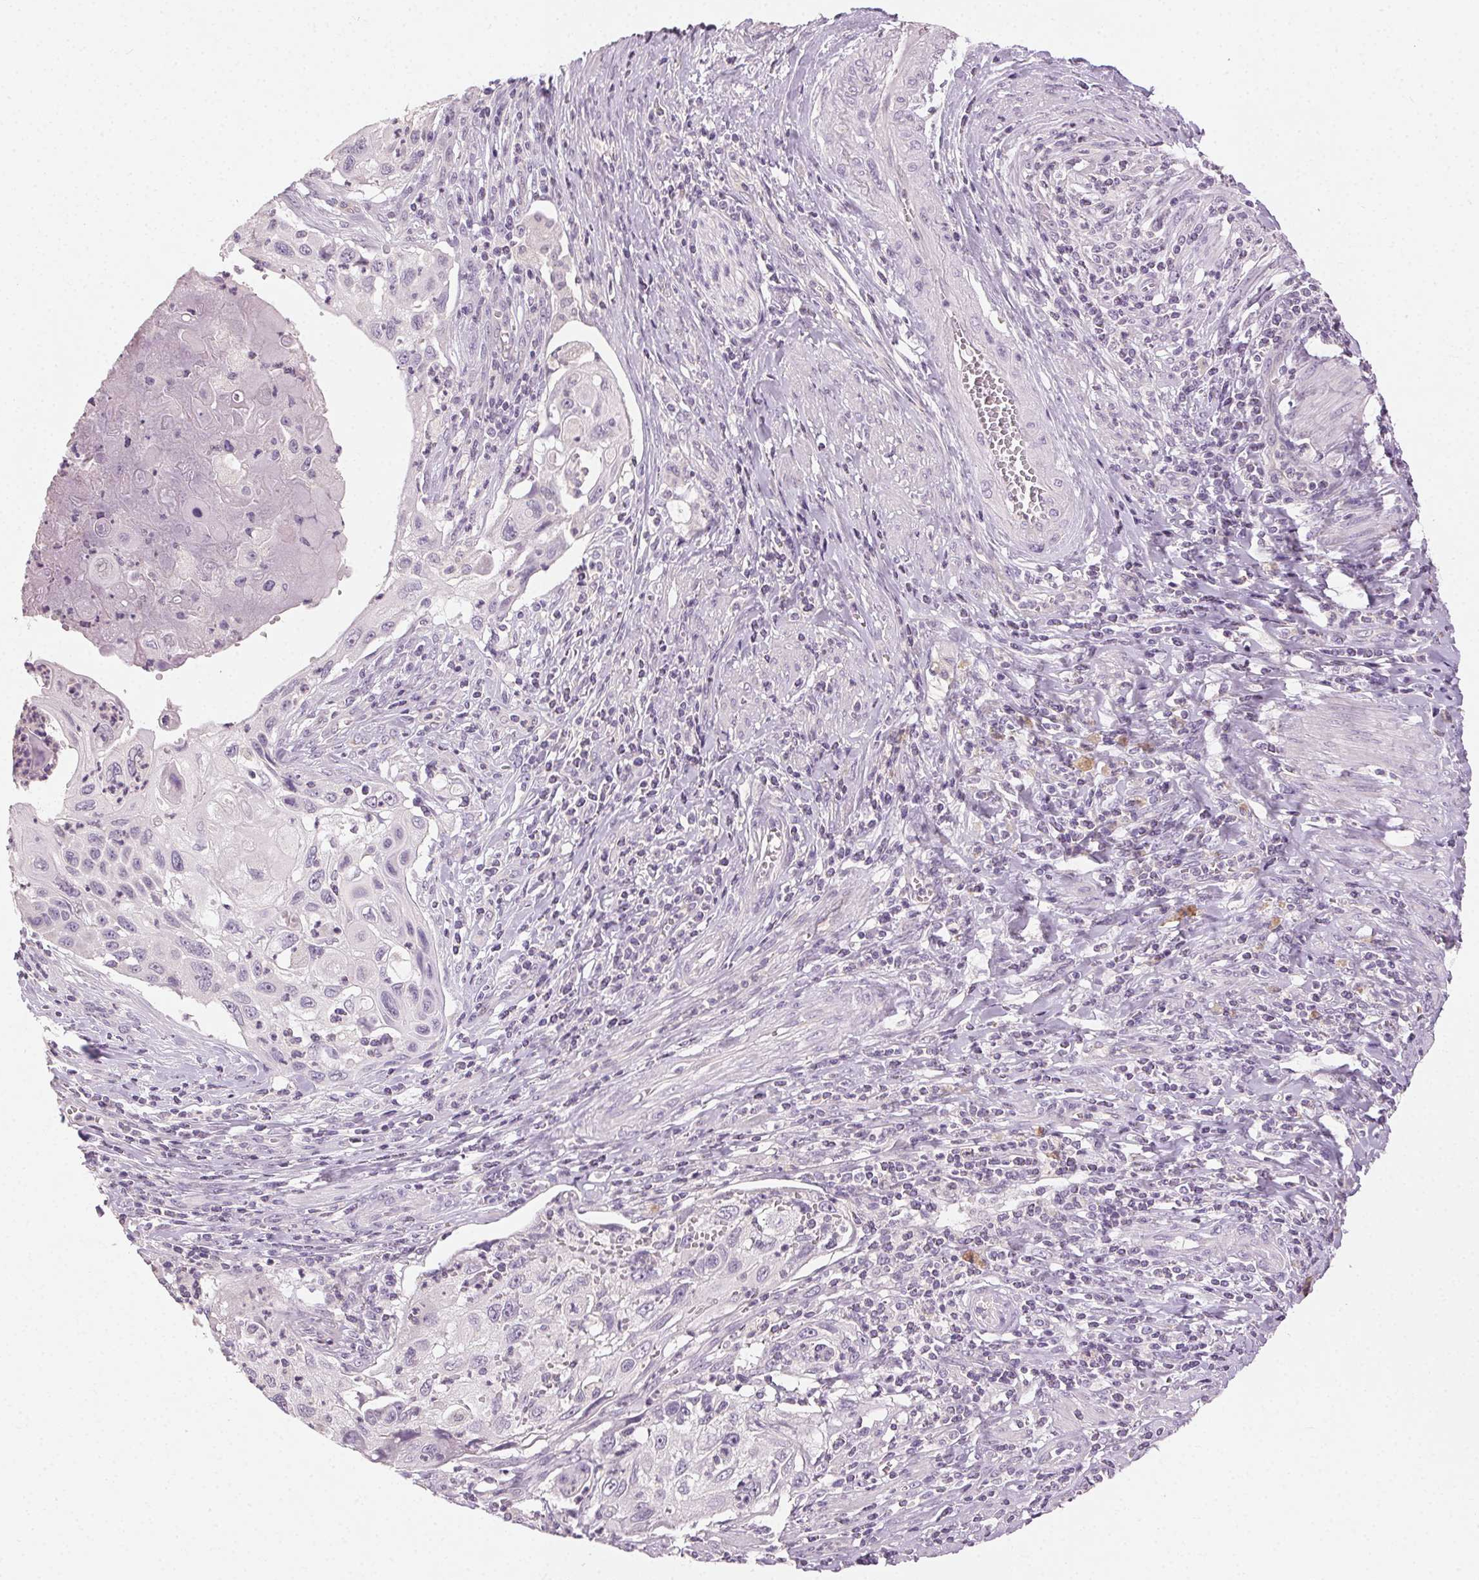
{"staining": {"intensity": "negative", "quantity": "none", "location": "none"}, "tissue": "cervical cancer", "cell_type": "Tumor cells", "image_type": "cancer", "snomed": [{"axis": "morphology", "description": "Squamous cell carcinoma, NOS"}, {"axis": "topography", "description": "Cervix"}], "caption": "An IHC histopathology image of cervical cancer is shown. There is no staining in tumor cells of cervical cancer. Nuclei are stained in blue.", "gene": "CLTRN", "patient": {"sex": "female", "age": 70}}